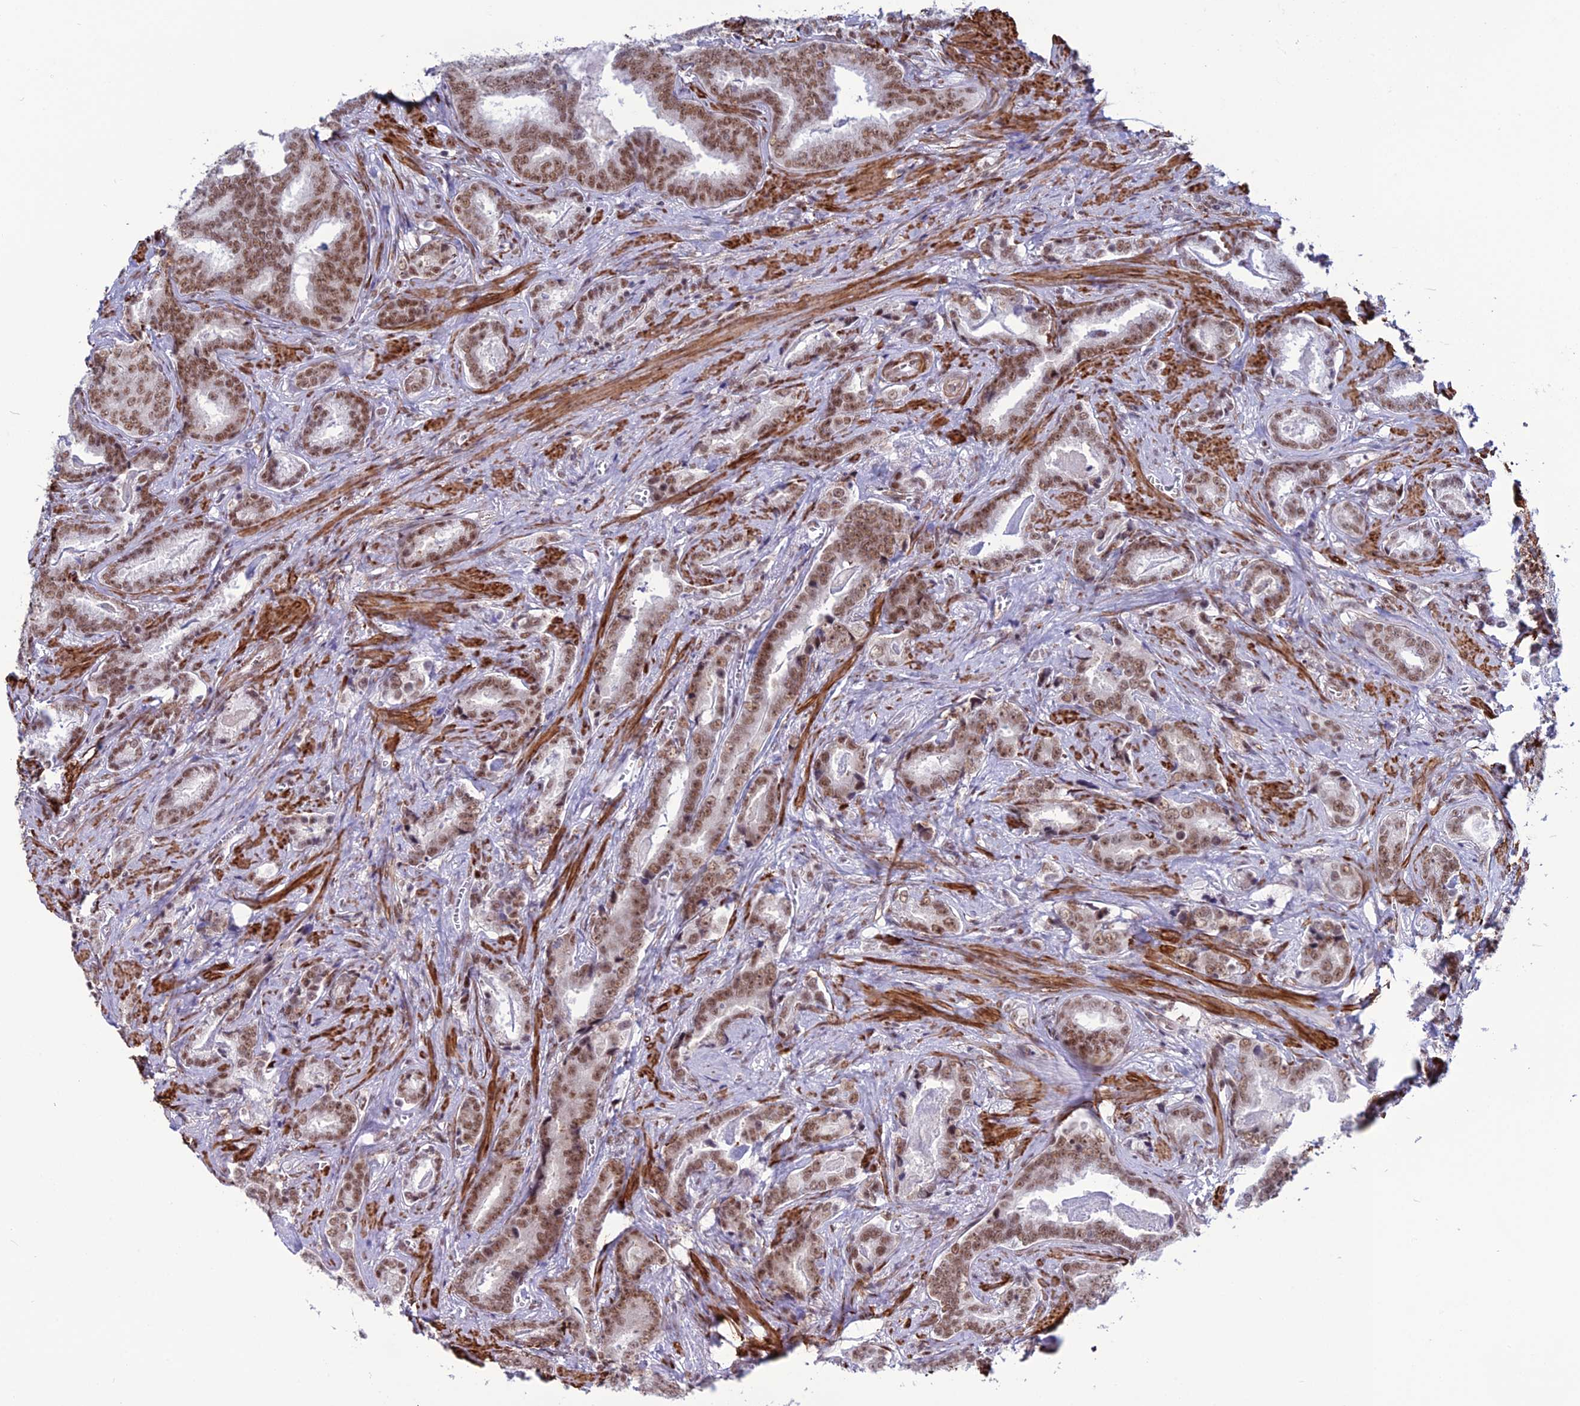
{"staining": {"intensity": "moderate", "quantity": ">75%", "location": "nuclear"}, "tissue": "prostate cancer", "cell_type": "Tumor cells", "image_type": "cancer", "snomed": [{"axis": "morphology", "description": "Adenocarcinoma, High grade"}, {"axis": "topography", "description": "Prostate"}], "caption": "A brown stain highlights moderate nuclear expression of a protein in human prostate high-grade adenocarcinoma tumor cells.", "gene": "U2AF1", "patient": {"sex": "male", "age": 67}}